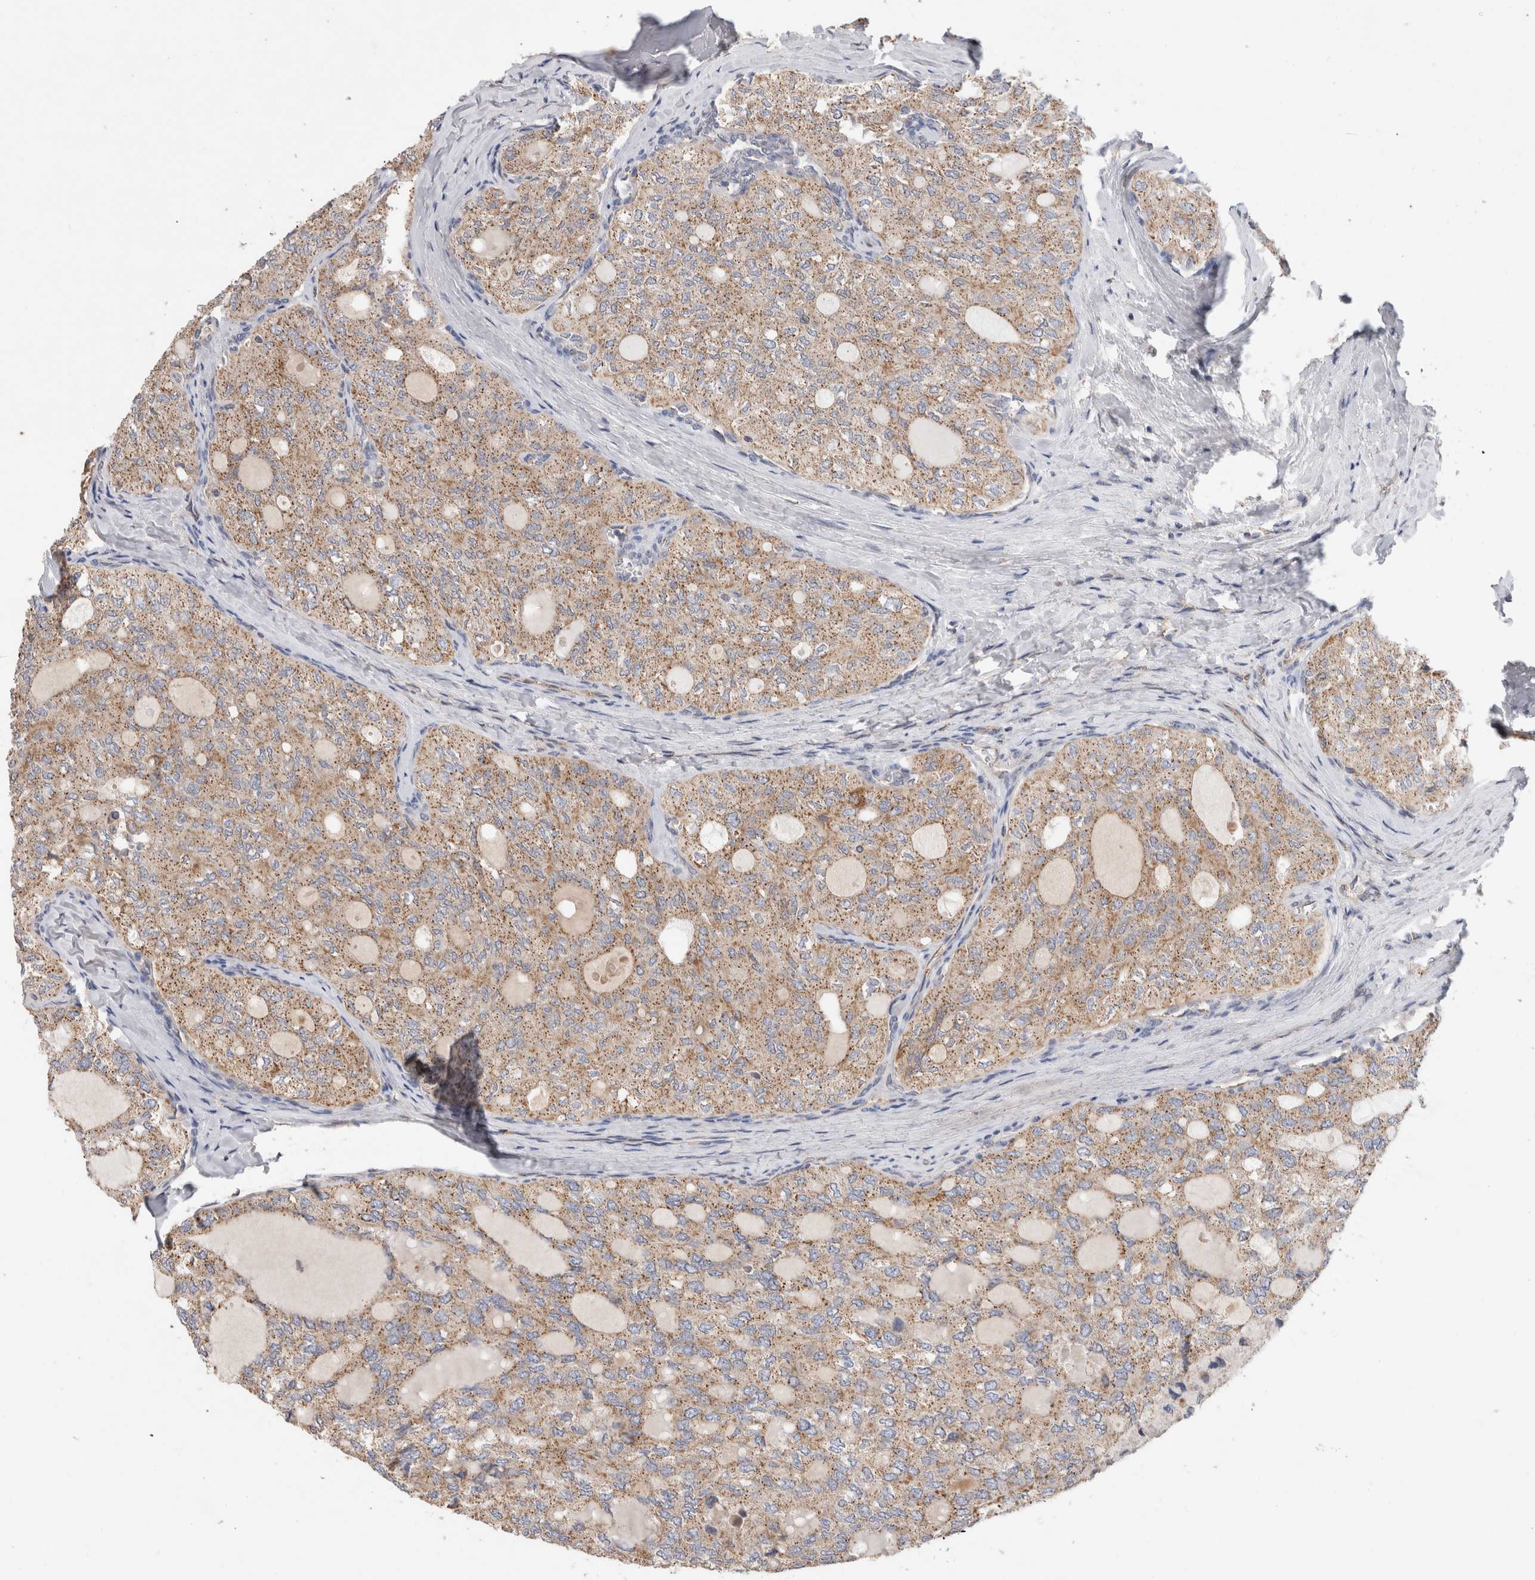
{"staining": {"intensity": "weak", "quantity": ">75%", "location": "cytoplasmic/membranous"}, "tissue": "thyroid cancer", "cell_type": "Tumor cells", "image_type": "cancer", "snomed": [{"axis": "morphology", "description": "Follicular adenoma carcinoma, NOS"}, {"axis": "topography", "description": "Thyroid gland"}], "caption": "Approximately >75% of tumor cells in thyroid cancer demonstrate weak cytoplasmic/membranous protein expression as visualized by brown immunohistochemical staining.", "gene": "IARS2", "patient": {"sex": "male", "age": 75}}